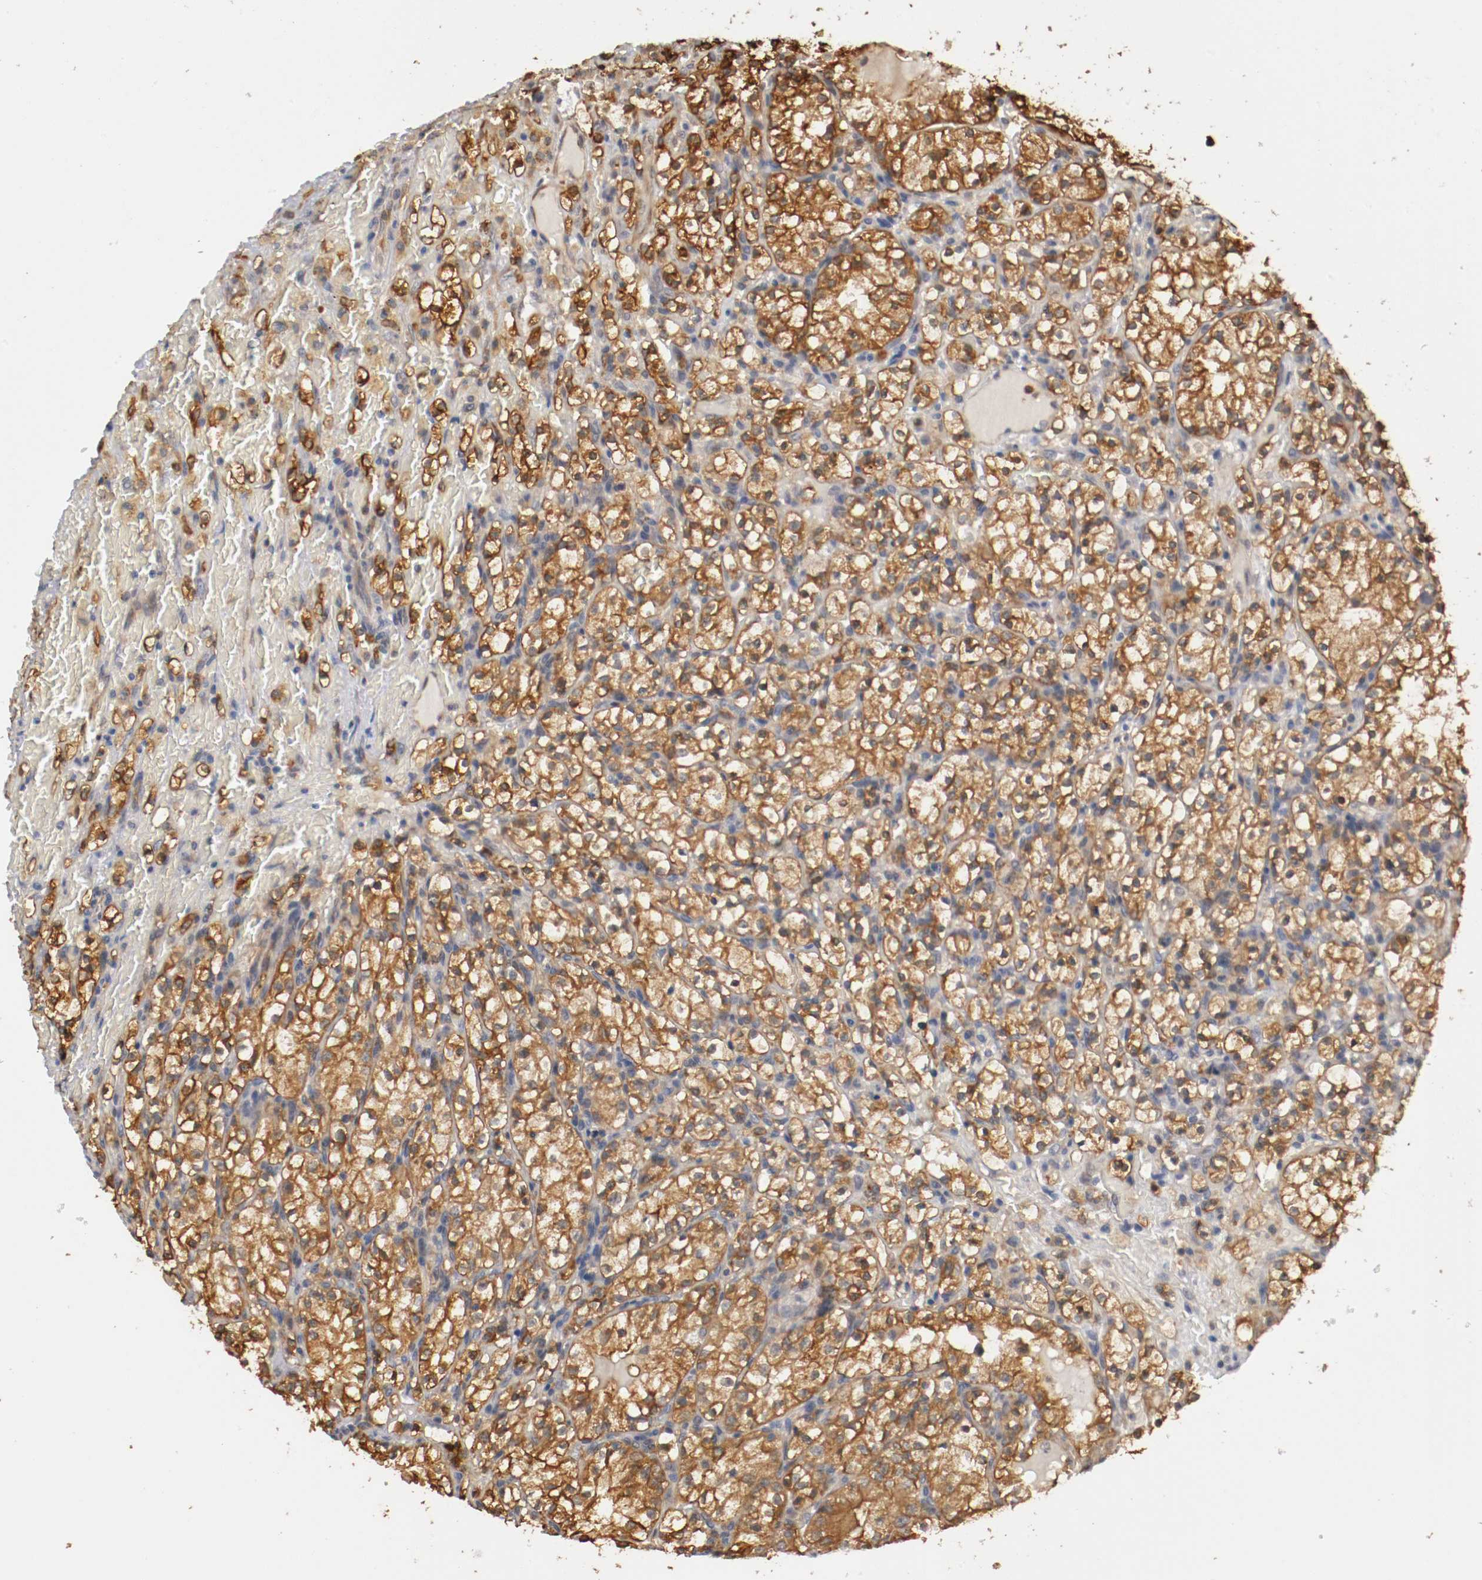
{"staining": {"intensity": "moderate", "quantity": ">75%", "location": "cytoplasmic/membranous"}, "tissue": "renal cancer", "cell_type": "Tumor cells", "image_type": "cancer", "snomed": [{"axis": "morphology", "description": "Normal tissue, NOS"}, {"axis": "morphology", "description": "Adenocarcinoma, NOS"}, {"axis": "topography", "description": "Kidney"}], "caption": "This image shows immunohistochemistry (IHC) staining of human adenocarcinoma (renal), with medium moderate cytoplasmic/membranous positivity in approximately >75% of tumor cells.", "gene": "RBM23", "patient": {"sex": "female", "age": 55}}